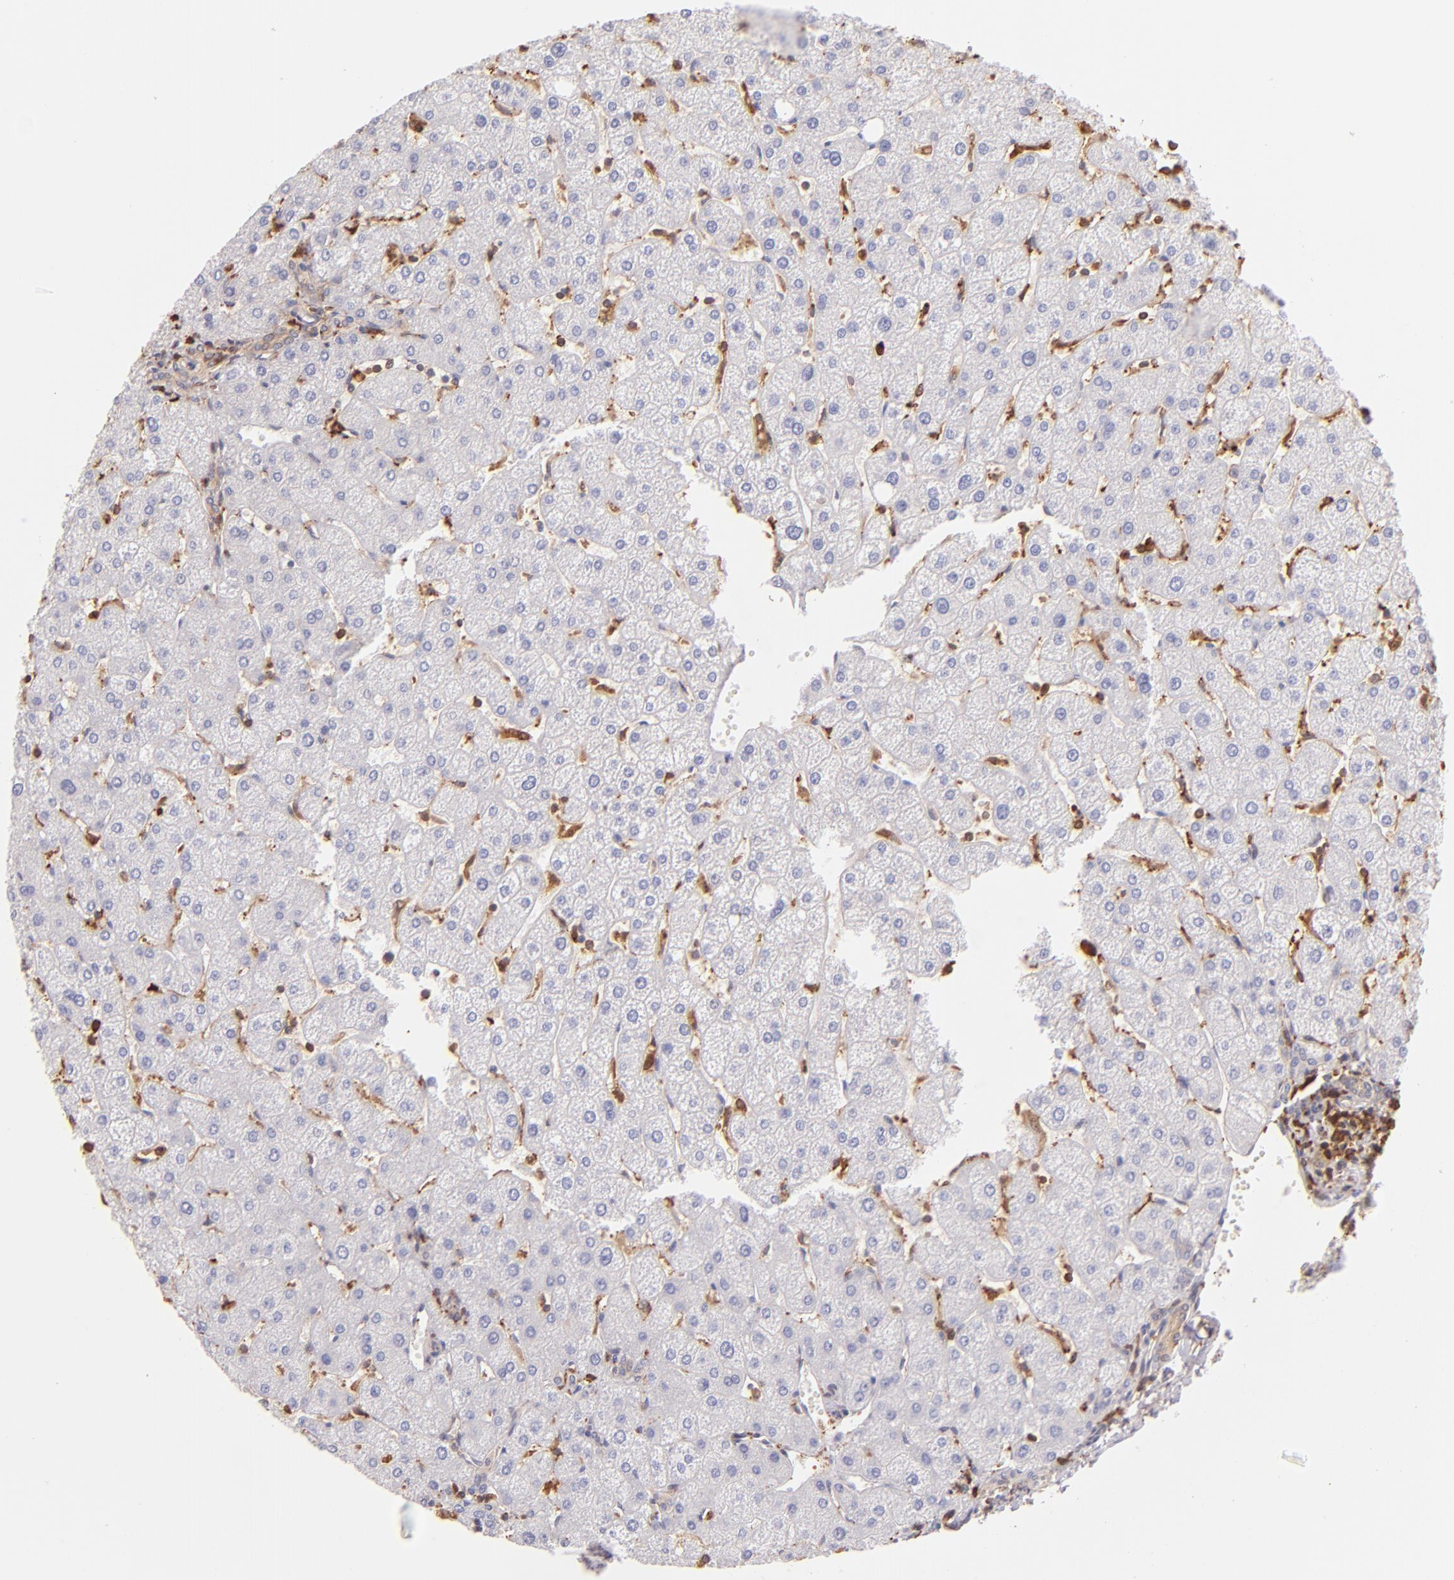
{"staining": {"intensity": "negative", "quantity": "none", "location": "none"}, "tissue": "liver", "cell_type": "Cholangiocytes", "image_type": "normal", "snomed": [{"axis": "morphology", "description": "Normal tissue, NOS"}, {"axis": "topography", "description": "Liver"}], "caption": "IHC micrograph of normal human liver stained for a protein (brown), which demonstrates no staining in cholangiocytes.", "gene": "BTK", "patient": {"sex": "male", "age": 67}}